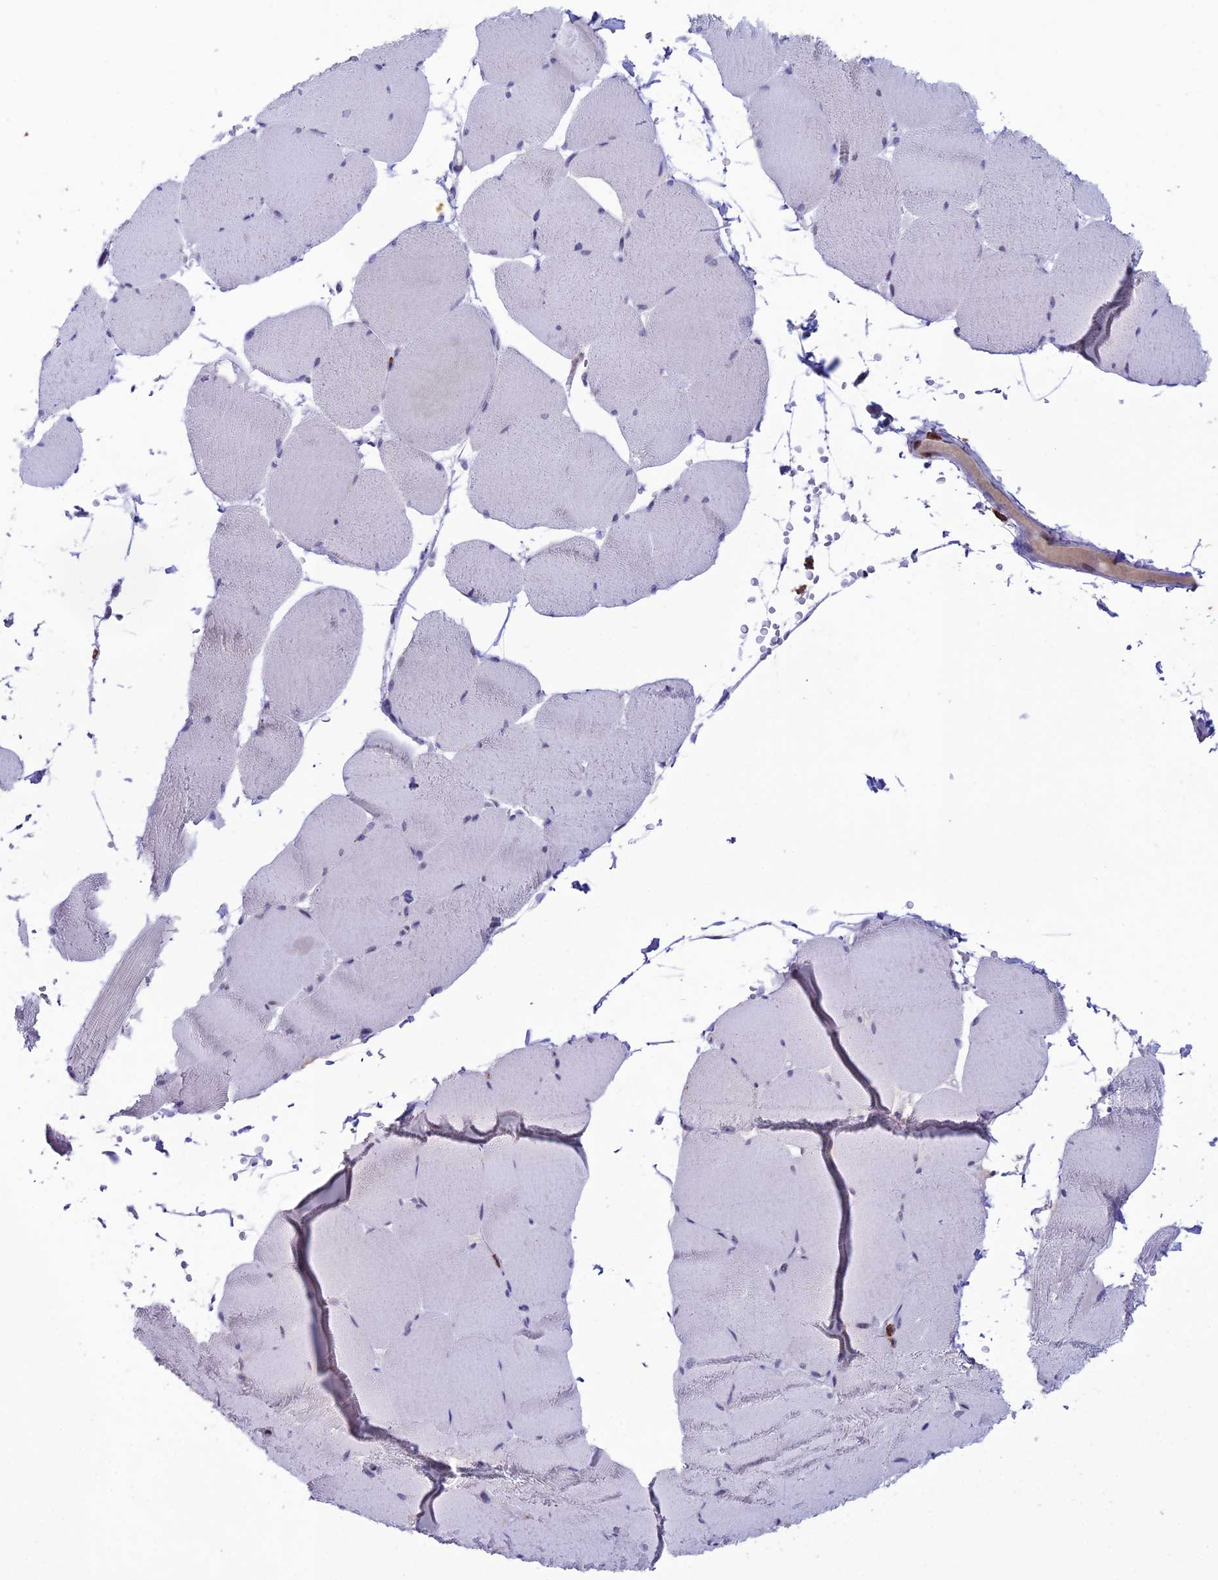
{"staining": {"intensity": "negative", "quantity": "none", "location": "none"}, "tissue": "skeletal muscle", "cell_type": "Myocytes", "image_type": "normal", "snomed": [{"axis": "morphology", "description": "Normal tissue, NOS"}, {"axis": "topography", "description": "Skeletal muscle"}, {"axis": "topography", "description": "Head-Neck"}], "caption": "DAB (3,3'-diaminobenzidine) immunohistochemical staining of normal human skeletal muscle demonstrates no significant expression in myocytes.", "gene": "MFSD2B", "patient": {"sex": "male", "age": 66}}